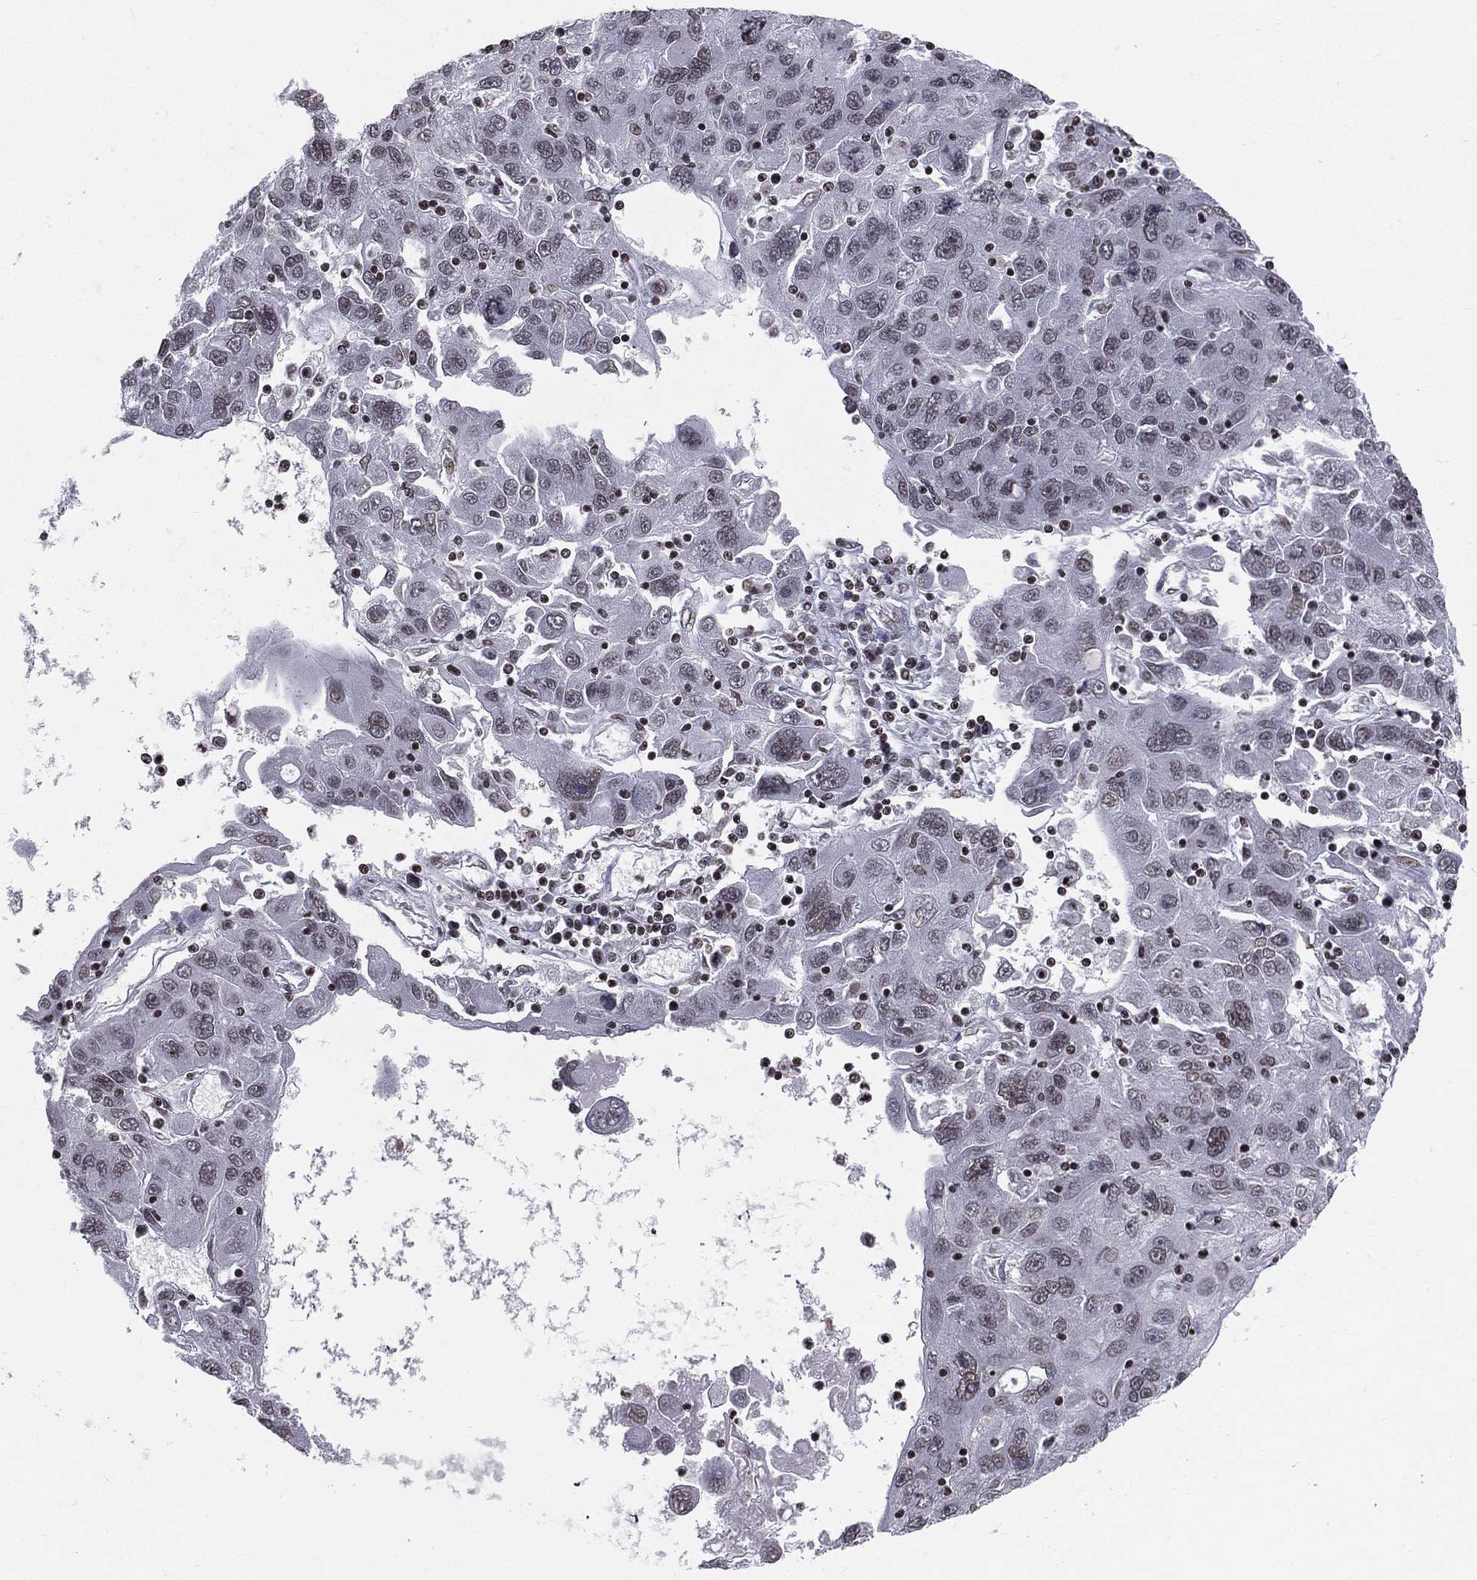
{"staining": {"intensity": "negative", "quantity": "none", "location": "none"}, "tissue": "stomach cancer", "cell_type": "Tumor cells", "image_type": "cancer", "snomed": [{"axis": "morphology", "description": "Adenocarcinoma, NOS"}, {"axis": "topography", "description": "Stomach"}], "caption": "The histopathology image shows no significant expression in tumor cells of adenocarcinoma (stomach).", "gene": "RFX7", "patient": {"sex": "male", "age": 56}}